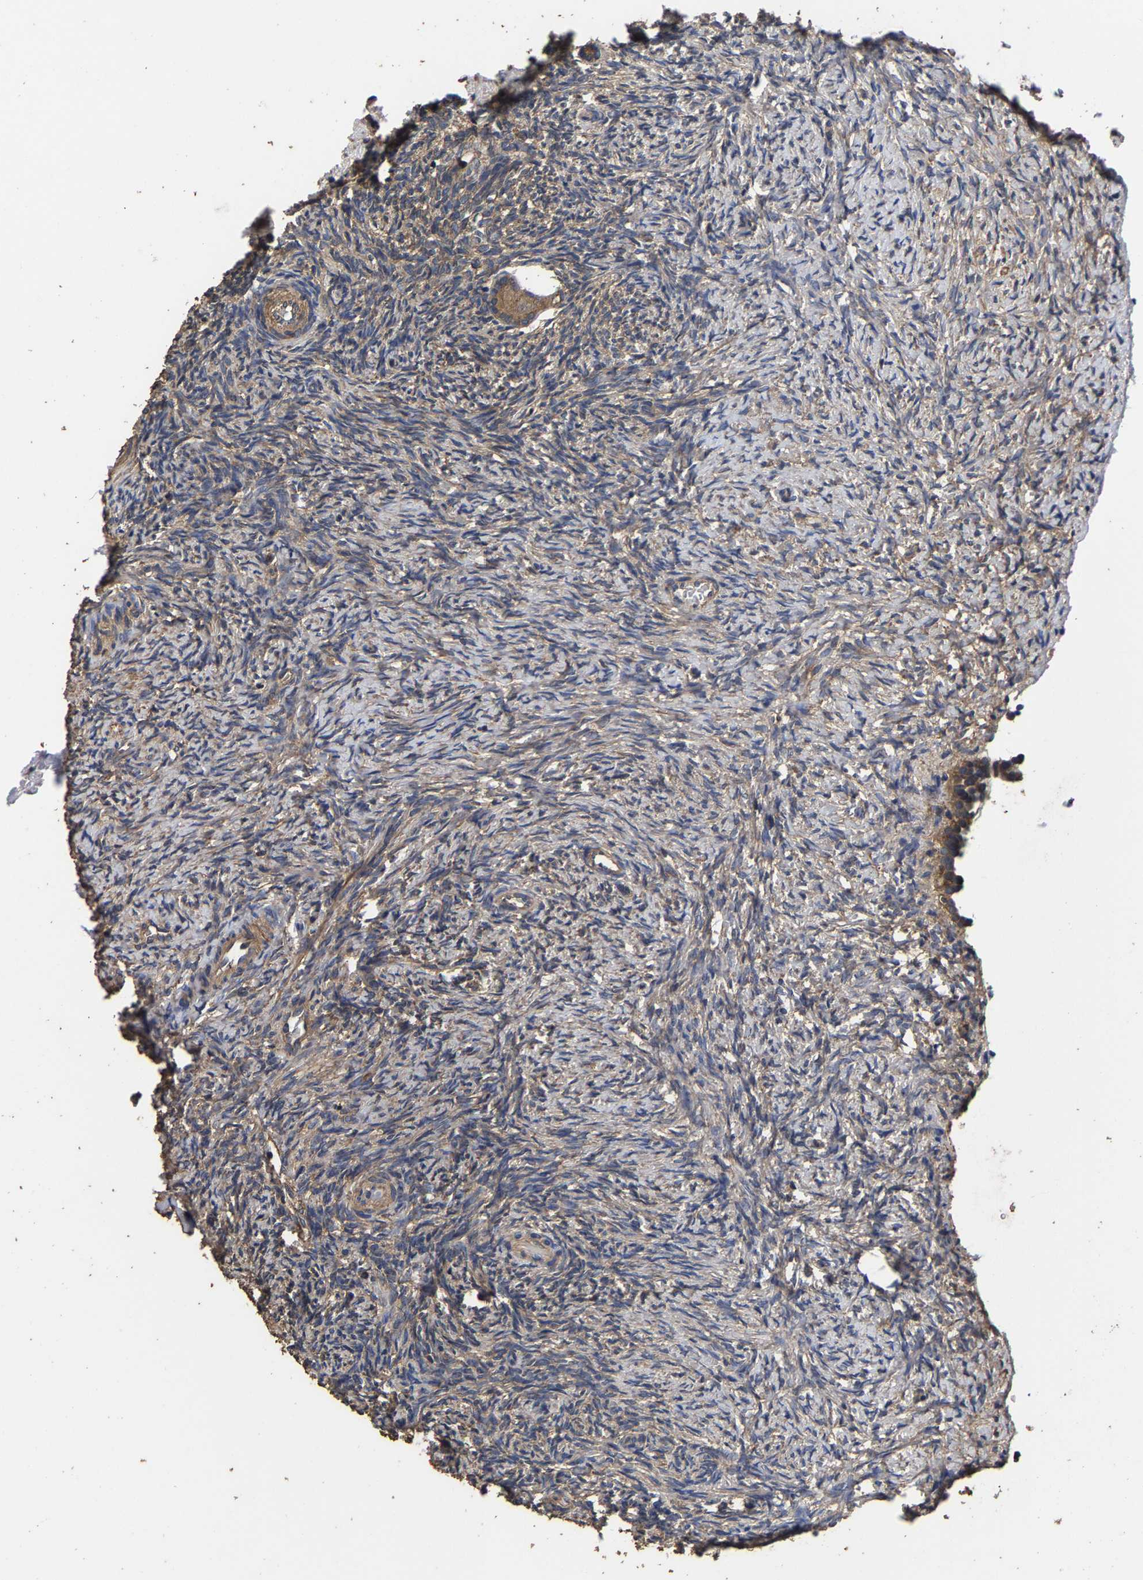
{"staining": {"intensity": "moderate", "quantity": ">75%", "location": "cytoplasmic/membranous"}, "tissue": "ovary", "cell_type": "Follicle cells", "image_type": "normal", "snomed": [{"axis": "morphology", "description": "Normal tissue, NOS"}, {"axis": "topography", "description": "Ovary"}], "caption": "A photomicrograph of human ovary stained for a protein demonstrates moderate cytoplasmic/membranous brown staining in follicle cells.", "gene": "ITCH", "patient": {"sex": "female", "age": 41}}